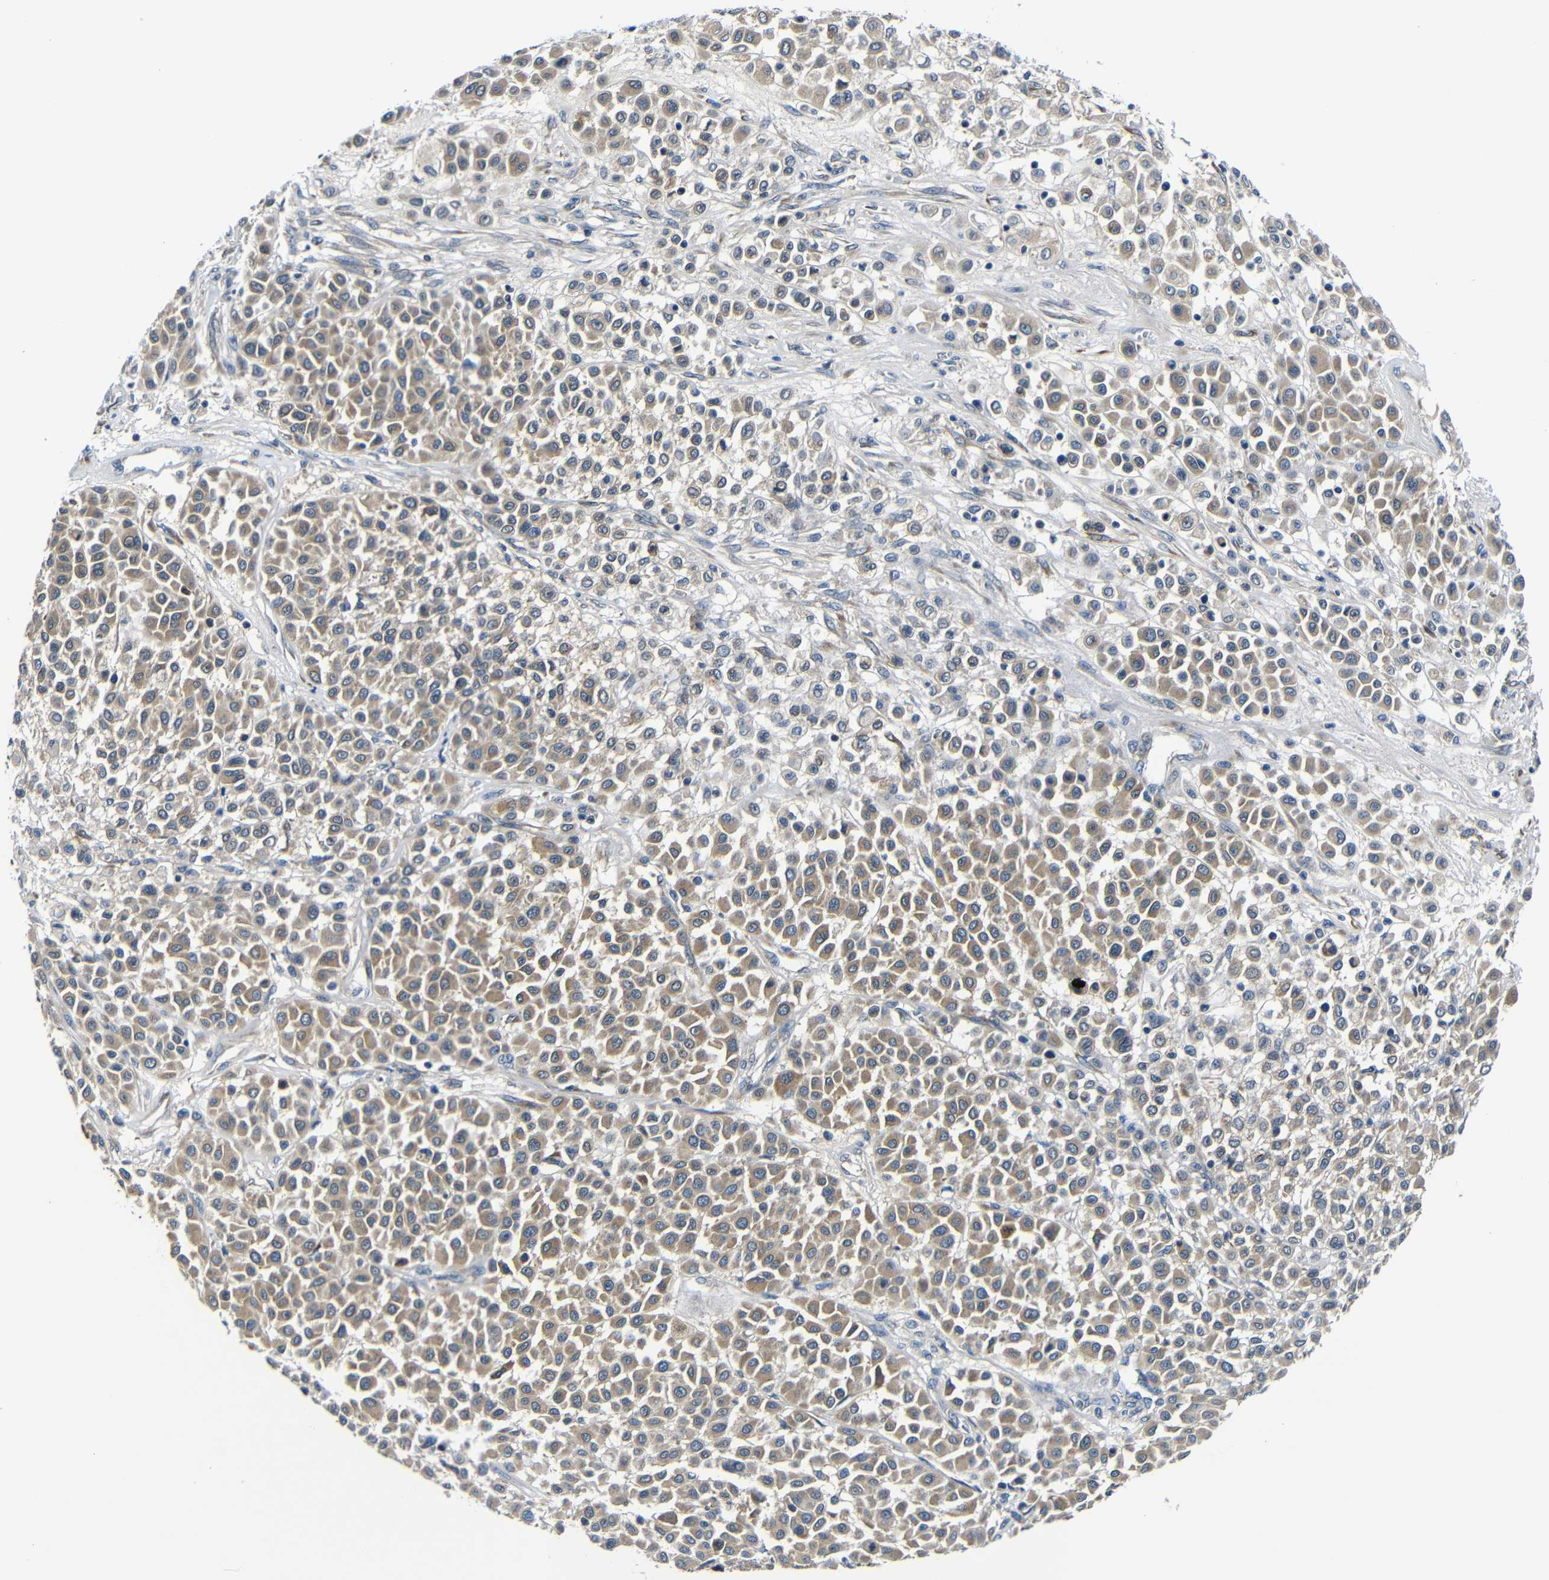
{"staining": {"intensity": "weak", "quantity": ">75%", "location": "cytoplasmic/membranous"}, "tissue": "melanoma", "cell_type": "Tumor cells", "image_type": "cancer", "snomed": [{"axis": "morphology", "description": "Malignant melanoma, Metastatic site"}, {"axis": "topography", "description": "Soft tissue"}], "caption": "Human malignant melanoma (metastatic site) stained with a protein marker shows weak staining in tumor cells.", "gene": "FKBP14", "patient": {"sex": "male", "age": 41}}